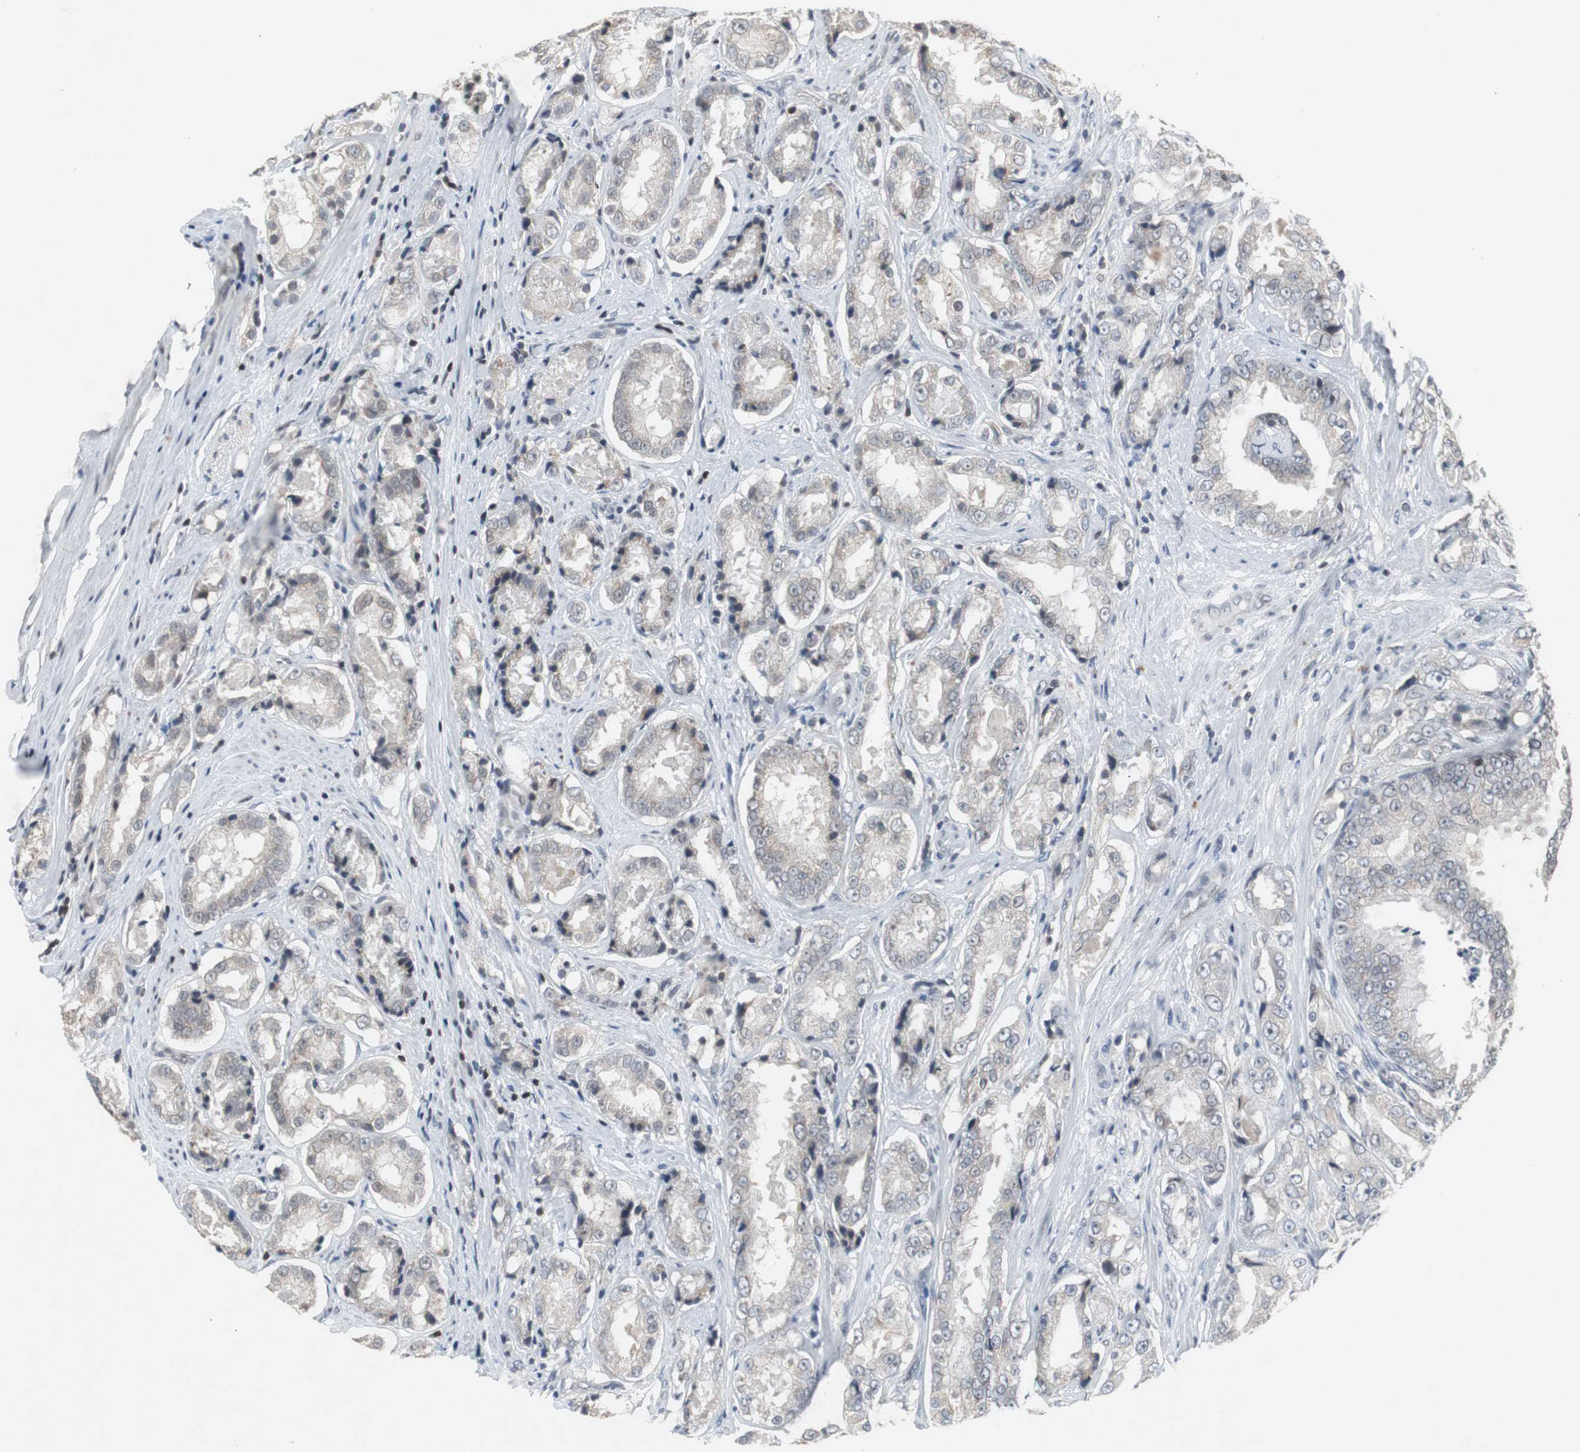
{"staining": {"intensity": "negative", "quantity": "none", "location": "none"}, "tissue": "prostate cancer", "cell_type": "Tumor cells", "image_type": "cancer", "snomed": [{"axis": "morphology", "description": "Adenocarcinoma, High grade"}, {"axis": "topography", "description": "Prostate"}], "caption": "Immunohistochemistry (IHC) micrograph of prostate cancer stained for a protein (brown), which displays no positivity in tumor cells.", "gene": "ZNF396", "patient": {"sex": "male", "age": 73}}